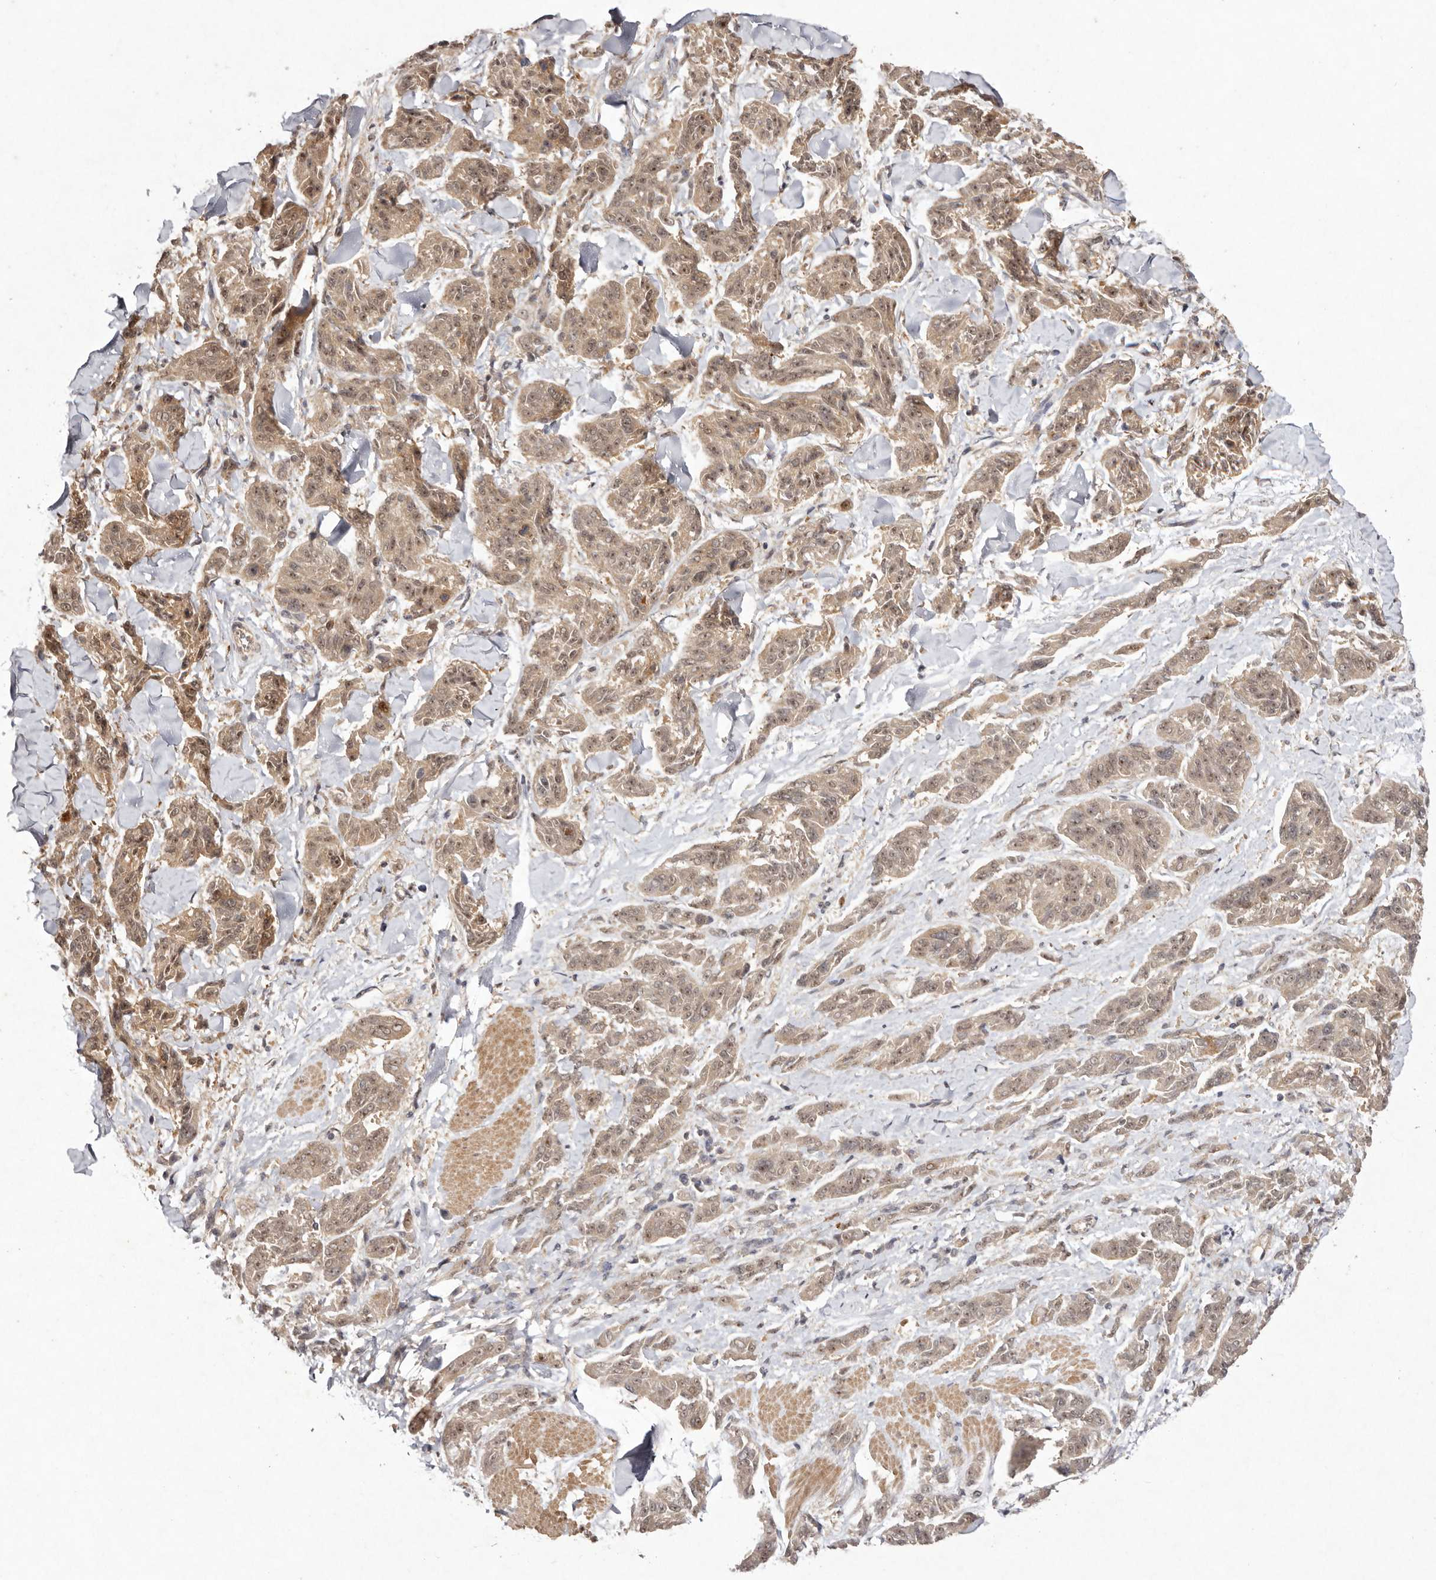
{"staining": {"intensity": "weak", "quantity": ">75%", "location": "cytoplasmic/membranous,nuclear"}, "tissue": "melanoma", "cell_type": "Tumor cells", "image_type": "cancer", "snomed": [{"axis": "morphology", "description": "Malignant melanoma, NOS"}, {"axis": "topography", "description": "Skin"}], "caption": "Human melanoma stained with a brown dye demonstrates weak cytoplasmic/membranous and nuclear positive expression in approximately >75% of tumor cells.", "gene": "BUD31", "patient": {"sex": "male", "age": 53}}